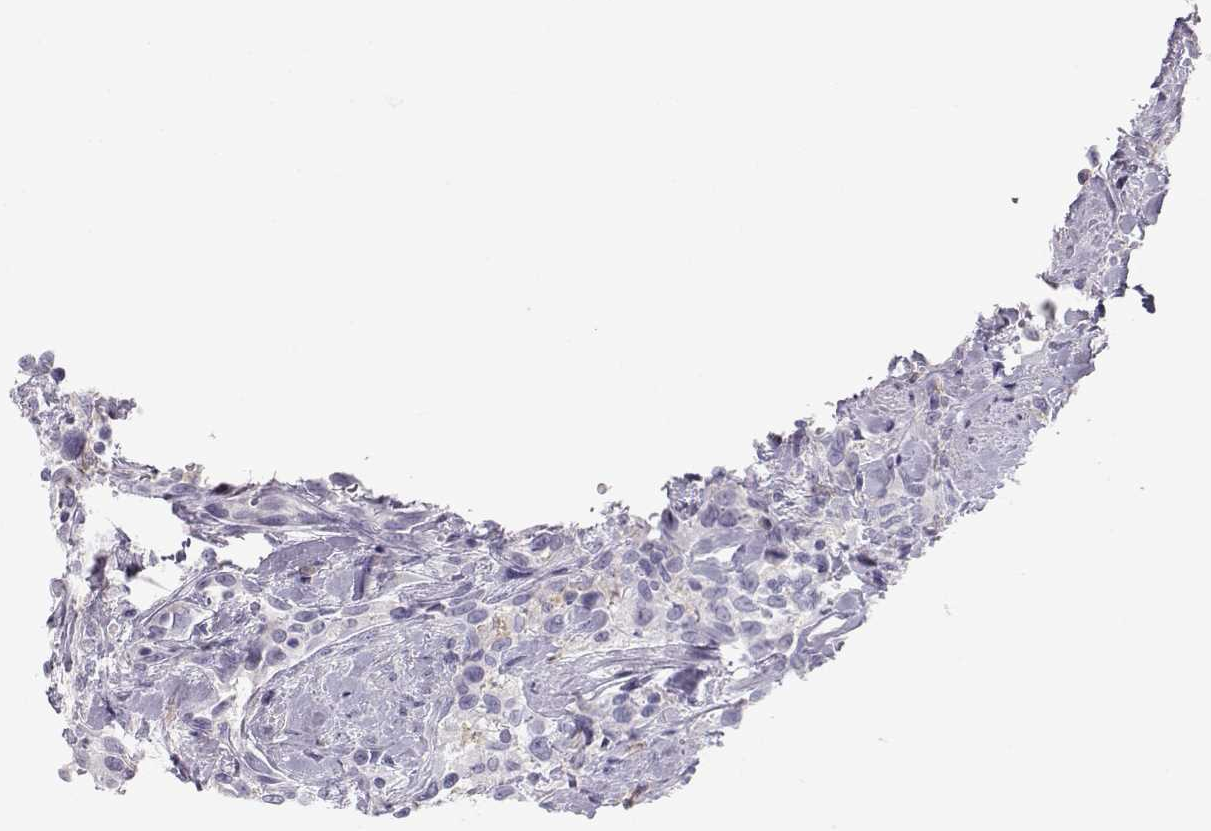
{"staining": {"intensity": "negative", "quantity": "none", "location": "none"}, "tissue": "urothelial cancer", "cell_type": "Tumor cells", "image_type": "cancer", "snomed": [{"axis": "morphology", "description": "Urothelial carcinoma, NOS"}, {"axis": "morphology", "description": "Urothelial carcinoma, High grade"}, {"axis": "topography", "description": "Urinary bladder"}], "caption": "The image displays no significant staining in tumor cells of high-grade urothelial carcinoma. (DAB (3,3'-diaminobenzidine) immunohistochemistry (IHC), high magnification).", "gene": "MIP", "patient": {"sex": "female", "age": 64}}